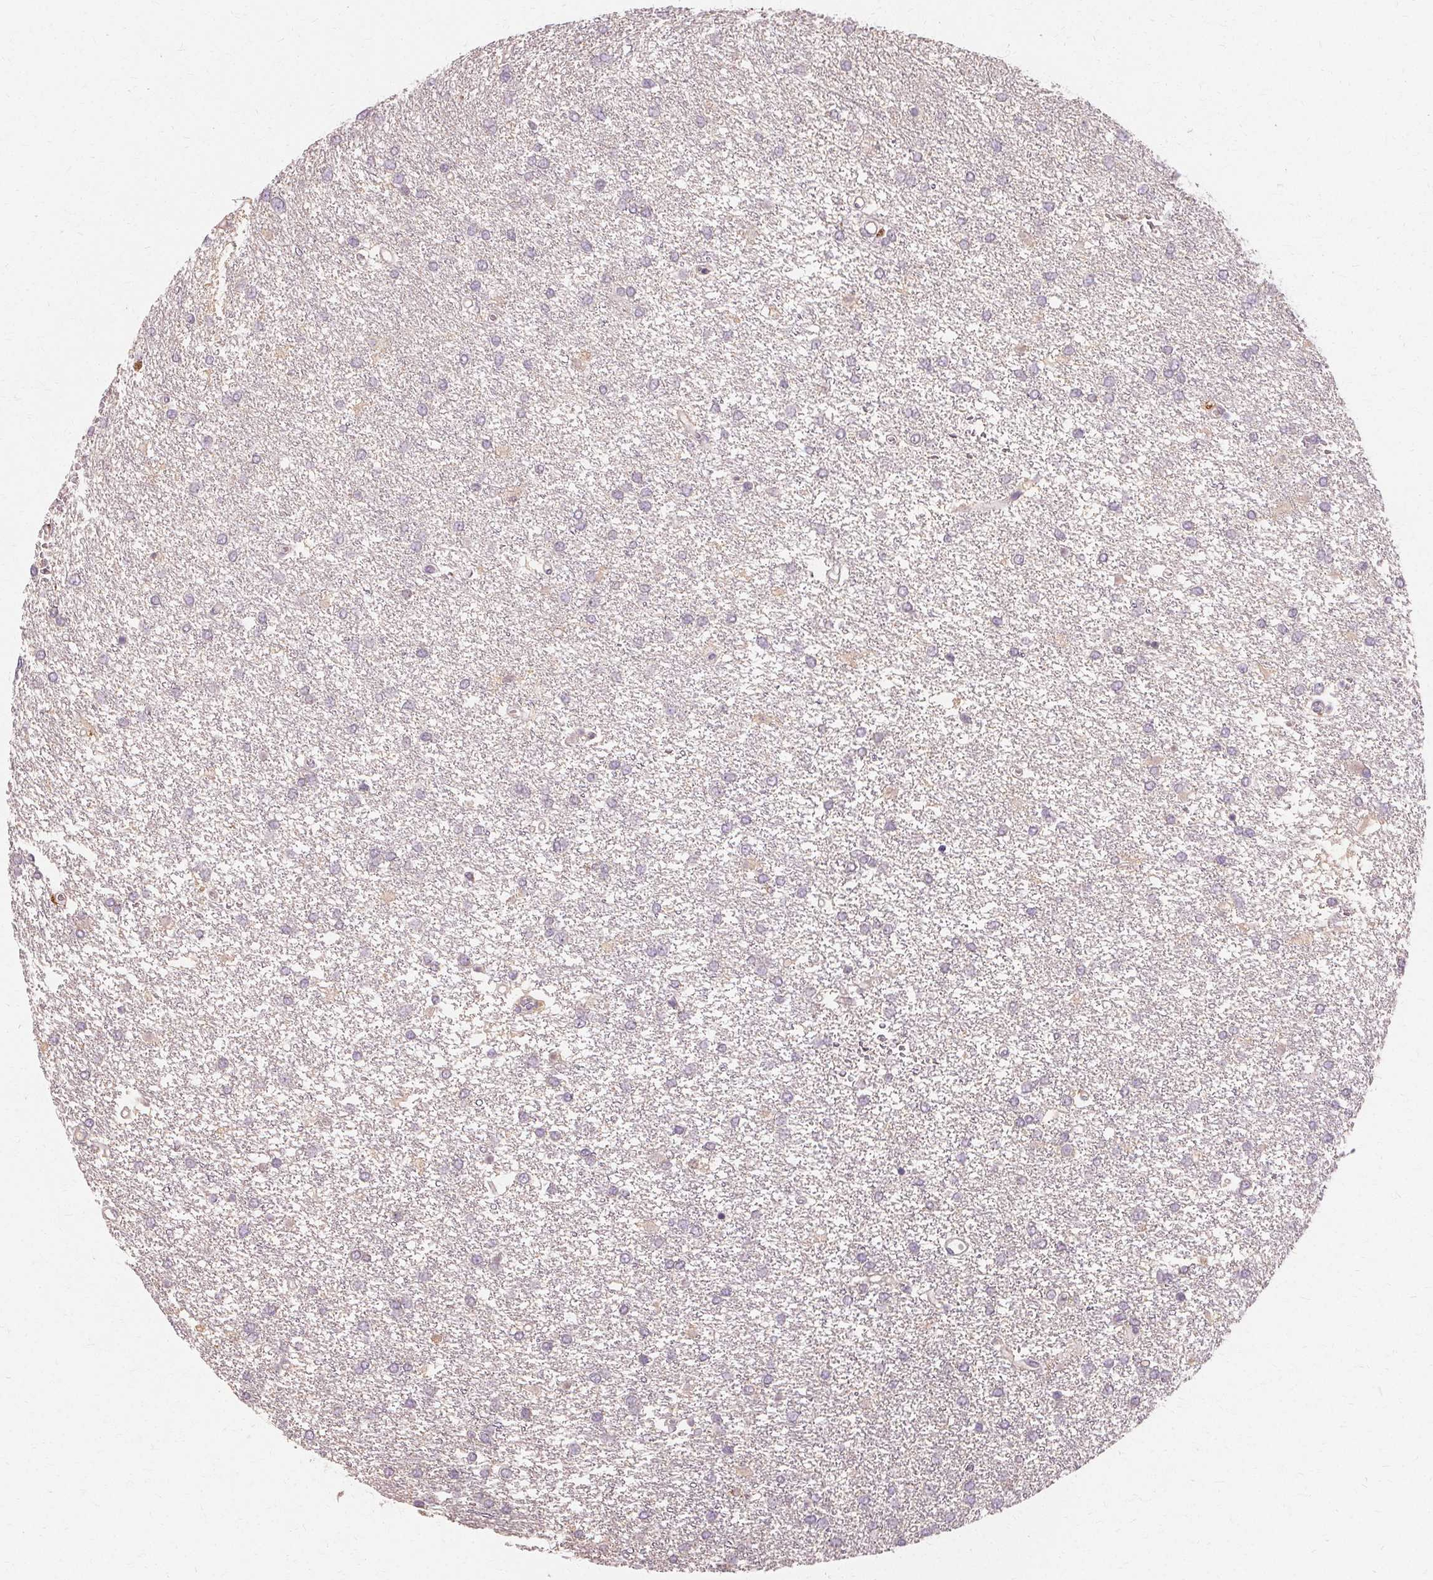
{"staining": {"intensity": "negative", "quantity": "none", "location": "none"}, "tissue": "glioma", "cell_type": "Tumor cells", "image_type": "cancer", "snomed": [{"axis": "morphology", "description": "Glioma, malignant, High grade"}, {"axis": "topography", "description": "Brain"}], "caption": "There is no significant expression in tumor cells of malignant glioma (high-grade).", "gene": "IFNGR1", "patient": {"sex": "female", "age": 61}}